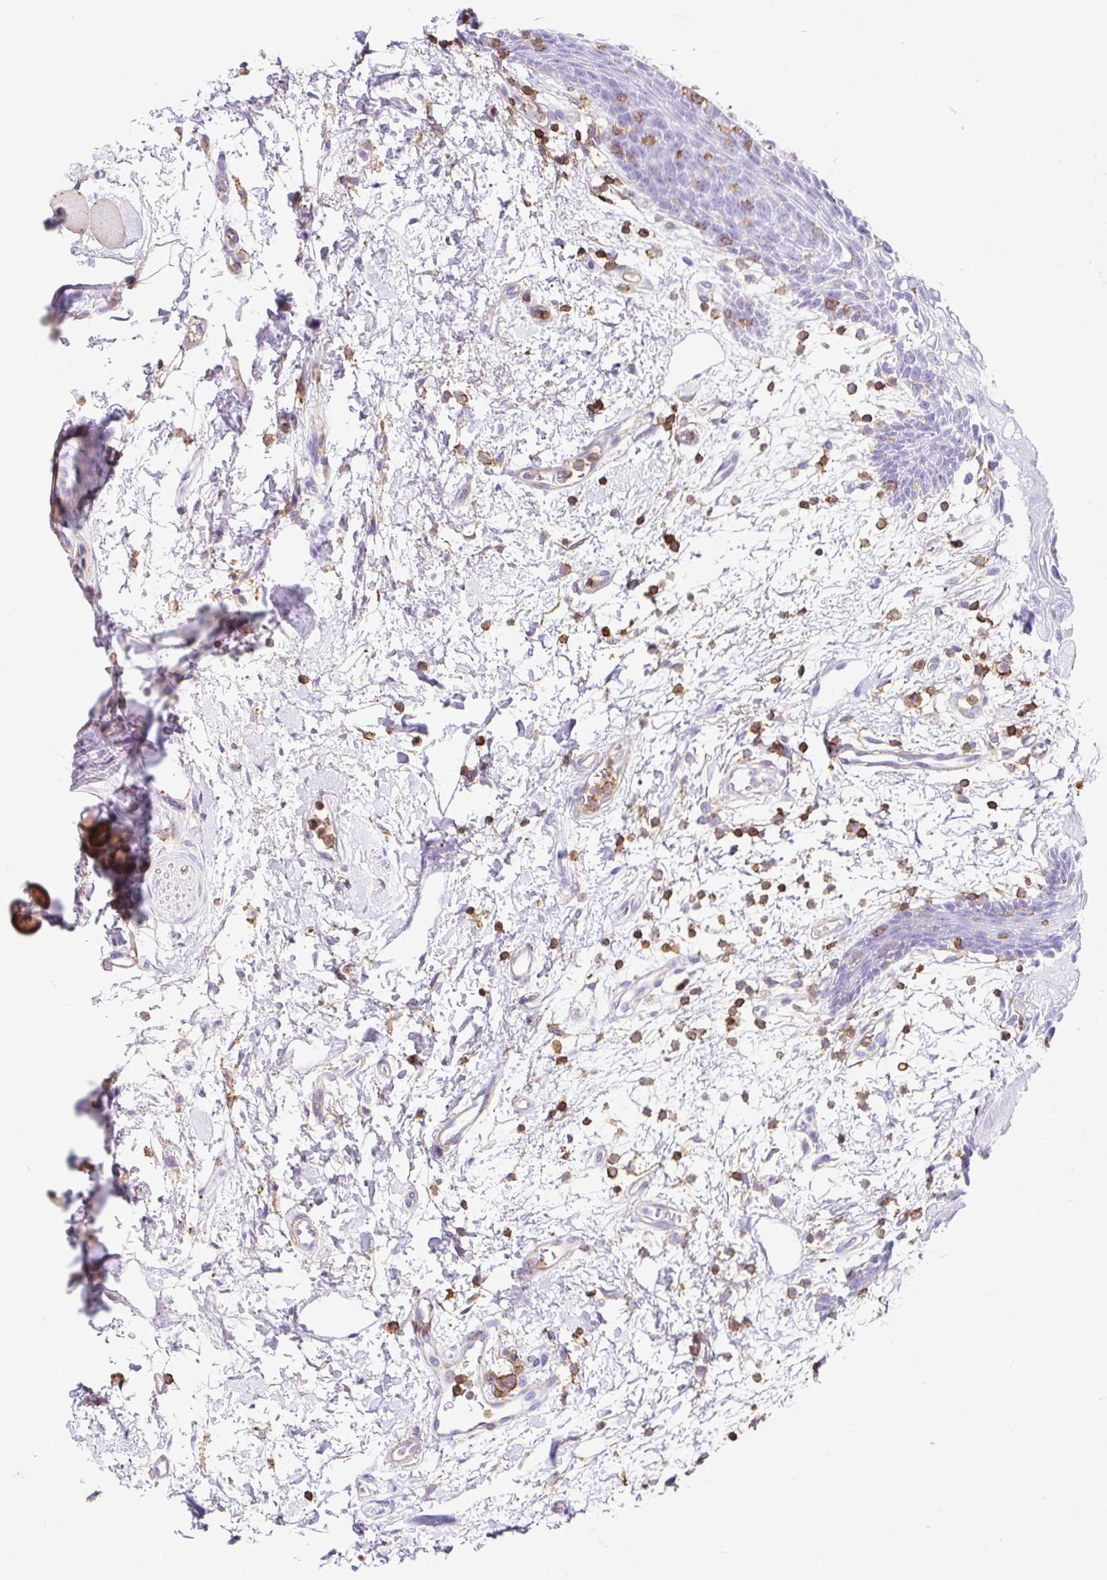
{"staining": {"intensity": "negative", "quantity": "none", "location": "none"}, "tissue": "oral mucosa", "cell_type": "Squamous epithelial cells", "image_type": "normal", "snomed": [{"axis": "morphology", "description": "Normal tissue, NOS"}, {"axis": "topography", "description": "Oral tissue"}], "caption": "There is no significant staining in squamous epithelial cells of oral mucosa. (DAB (3,3'-diaminobenzidine) IHC, high magnification).", "gene": "MTTP", "patient": {"sex": "female", "age": 59}}